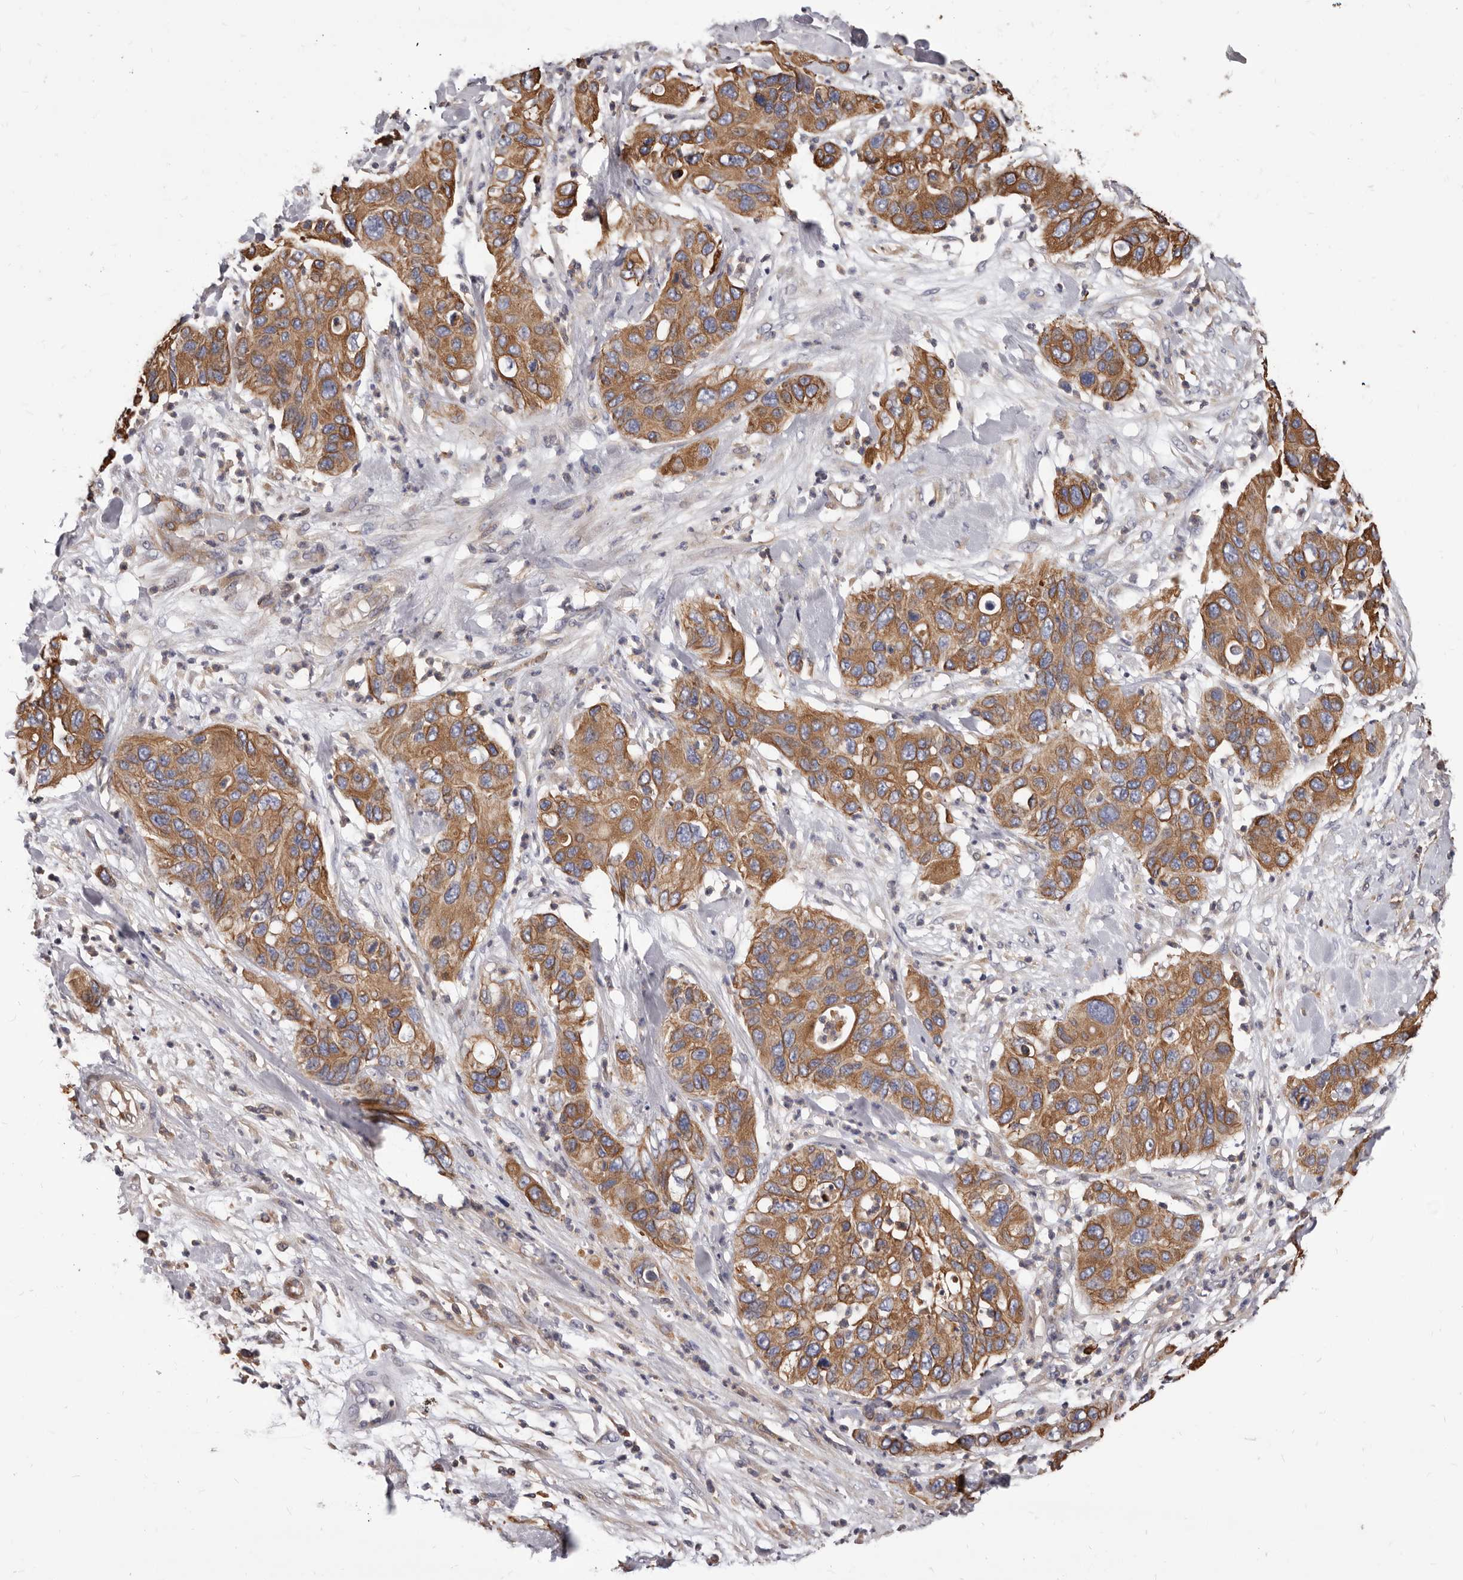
{"staining": {"intensity": "moderate", "quantity": ">75%", "location": "cytoplasmic/membranous"}, "tissue": "pancreatic cancer", "cell_type": "Tumor cells", "image_type": "cancer", "snomed": [{"axis": "morphology", "description": "Adenocarcinoma, NOS"}, {"axis": "topography", "description": "Pancreas"}], "caption": "Tumor cells display medium levels of moderate cytoplasmic/membranous positivity in about >75% of cells in human pancreatic cancer (adenocarcinoma).", "gene": "NIBAN1", "patient": {"sex": "female", "age": 71}}